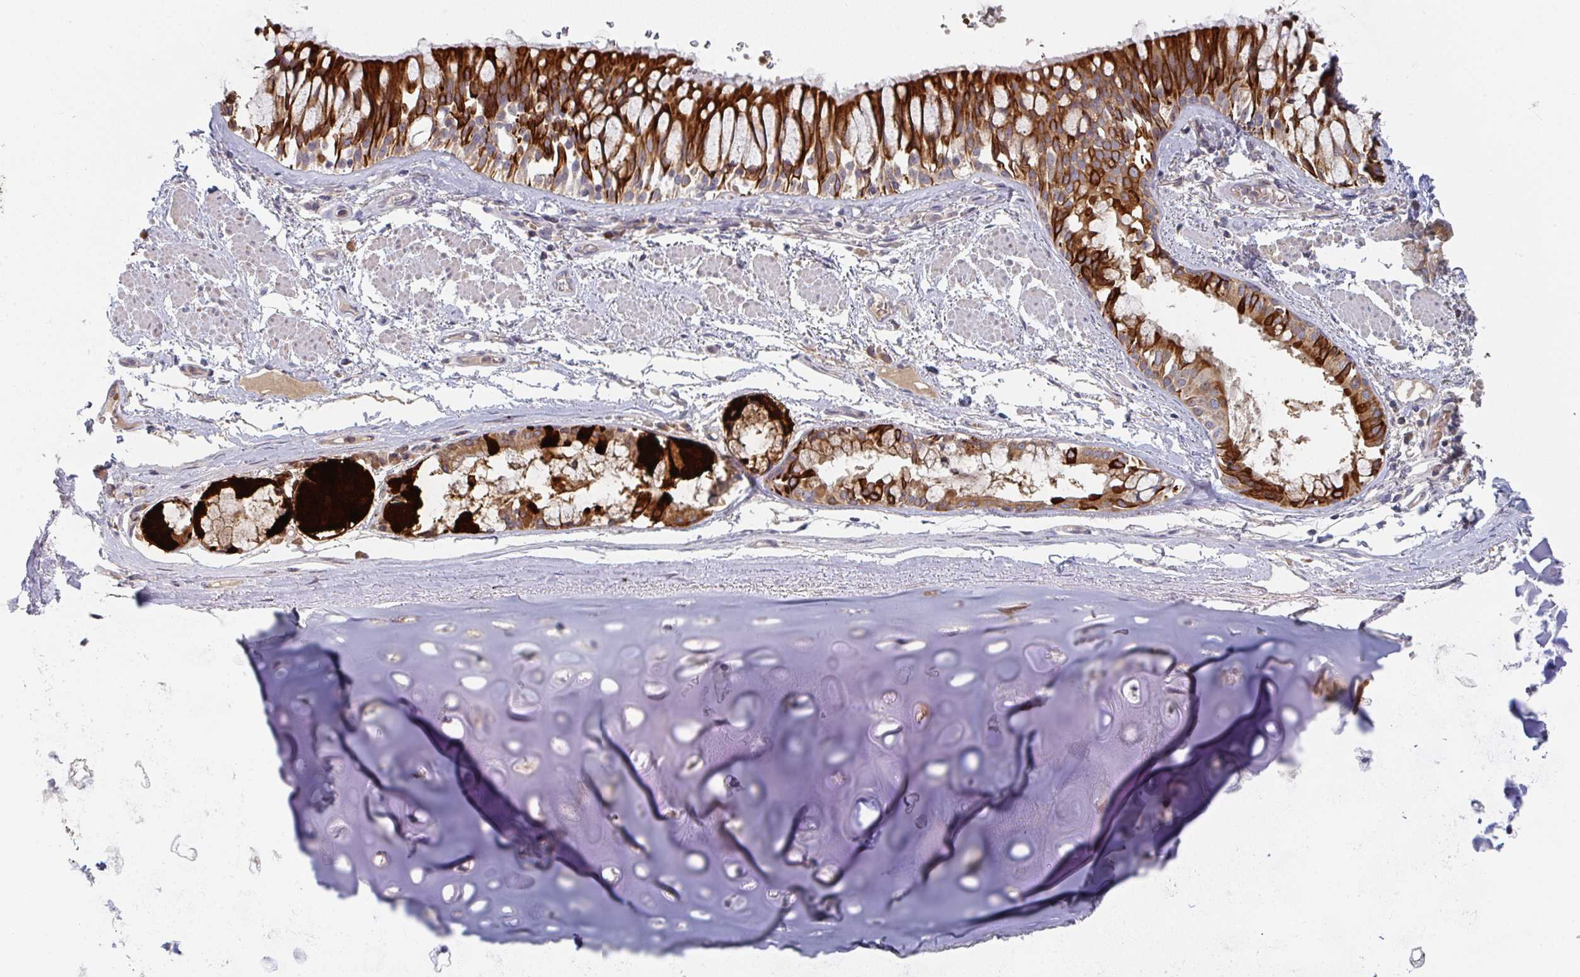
{"staining": {"intensity": "negative", "quantity": "none", "location": "none"}, "tissue": "adipose tissue", "cell_type": "Adipocytes", "image_type": "normal", "snomed": [{"axis": "morphology", "description": "Normal tissue, NOS"}, {"axis": "topography", "description": "Cartilage tissue"}, {"axis": "topography", "description": "Bronchus"}], "caption": "High power microscopy photomicrograph of an immunohistochemistry histopathology image of normal adipose tissue, revealing no significant positivity in adipocytes.", "gene": "ELOVL1", "patient": {"sex": "male", "age": 64}}